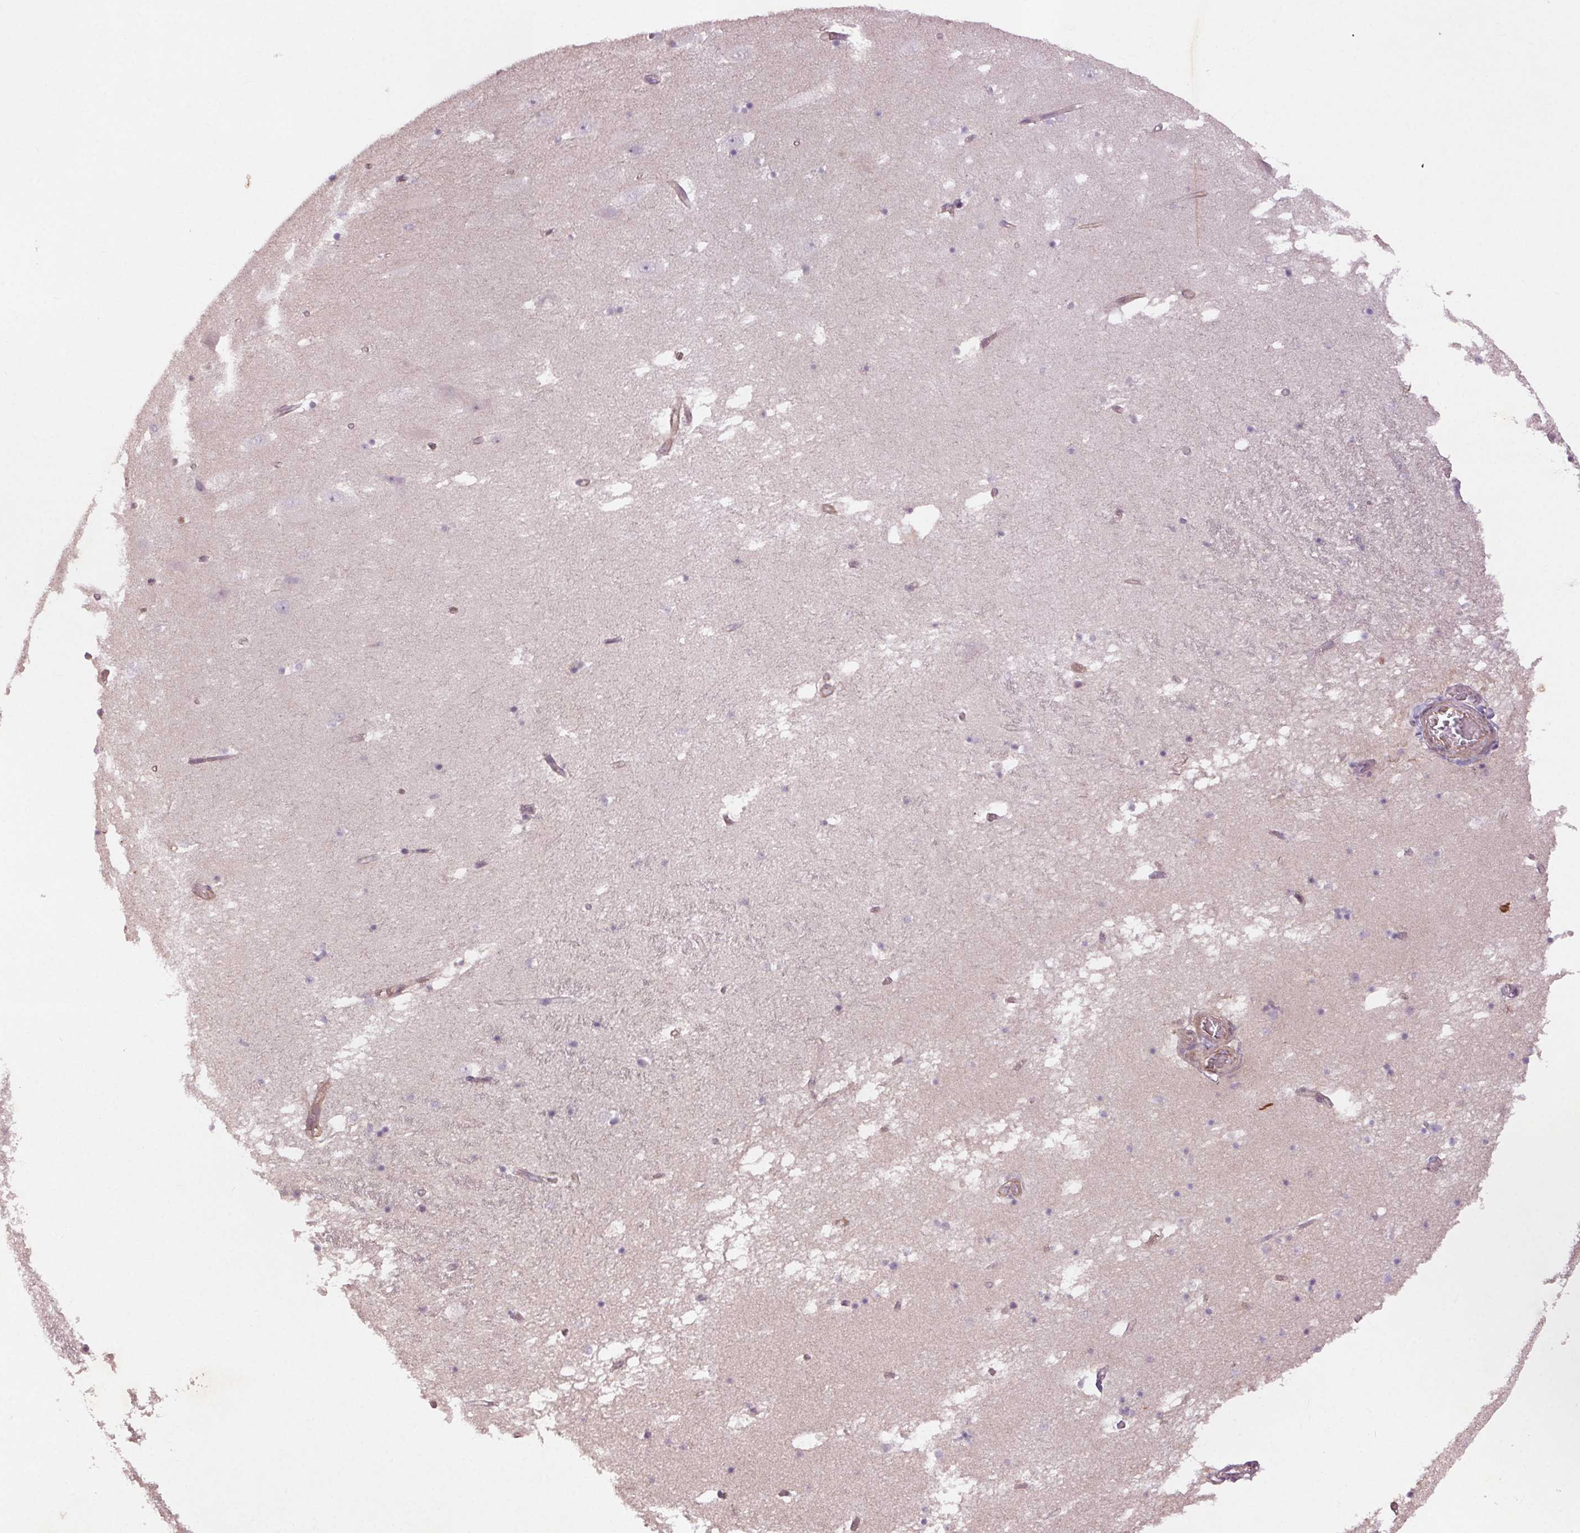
{"staining": {"intensity": "negative", "quantity": "none", "location": "none"}, "tissue": "hippocampus", "cell_type": "Glial cells", "image_type": "normal", "snomed": [{"axis": "morphology", "description": "Normal tissue, NOS"}, {"axis": "topography", "description": "Hippocampus"}], "caption": "IHC image of normal human hippocampus stained for a protein (brown), which shows no expression in glial cells. Nuclei are stained in blue.", "gene": "CCSER1", "patient": {"sex": "male", "age": 58}}